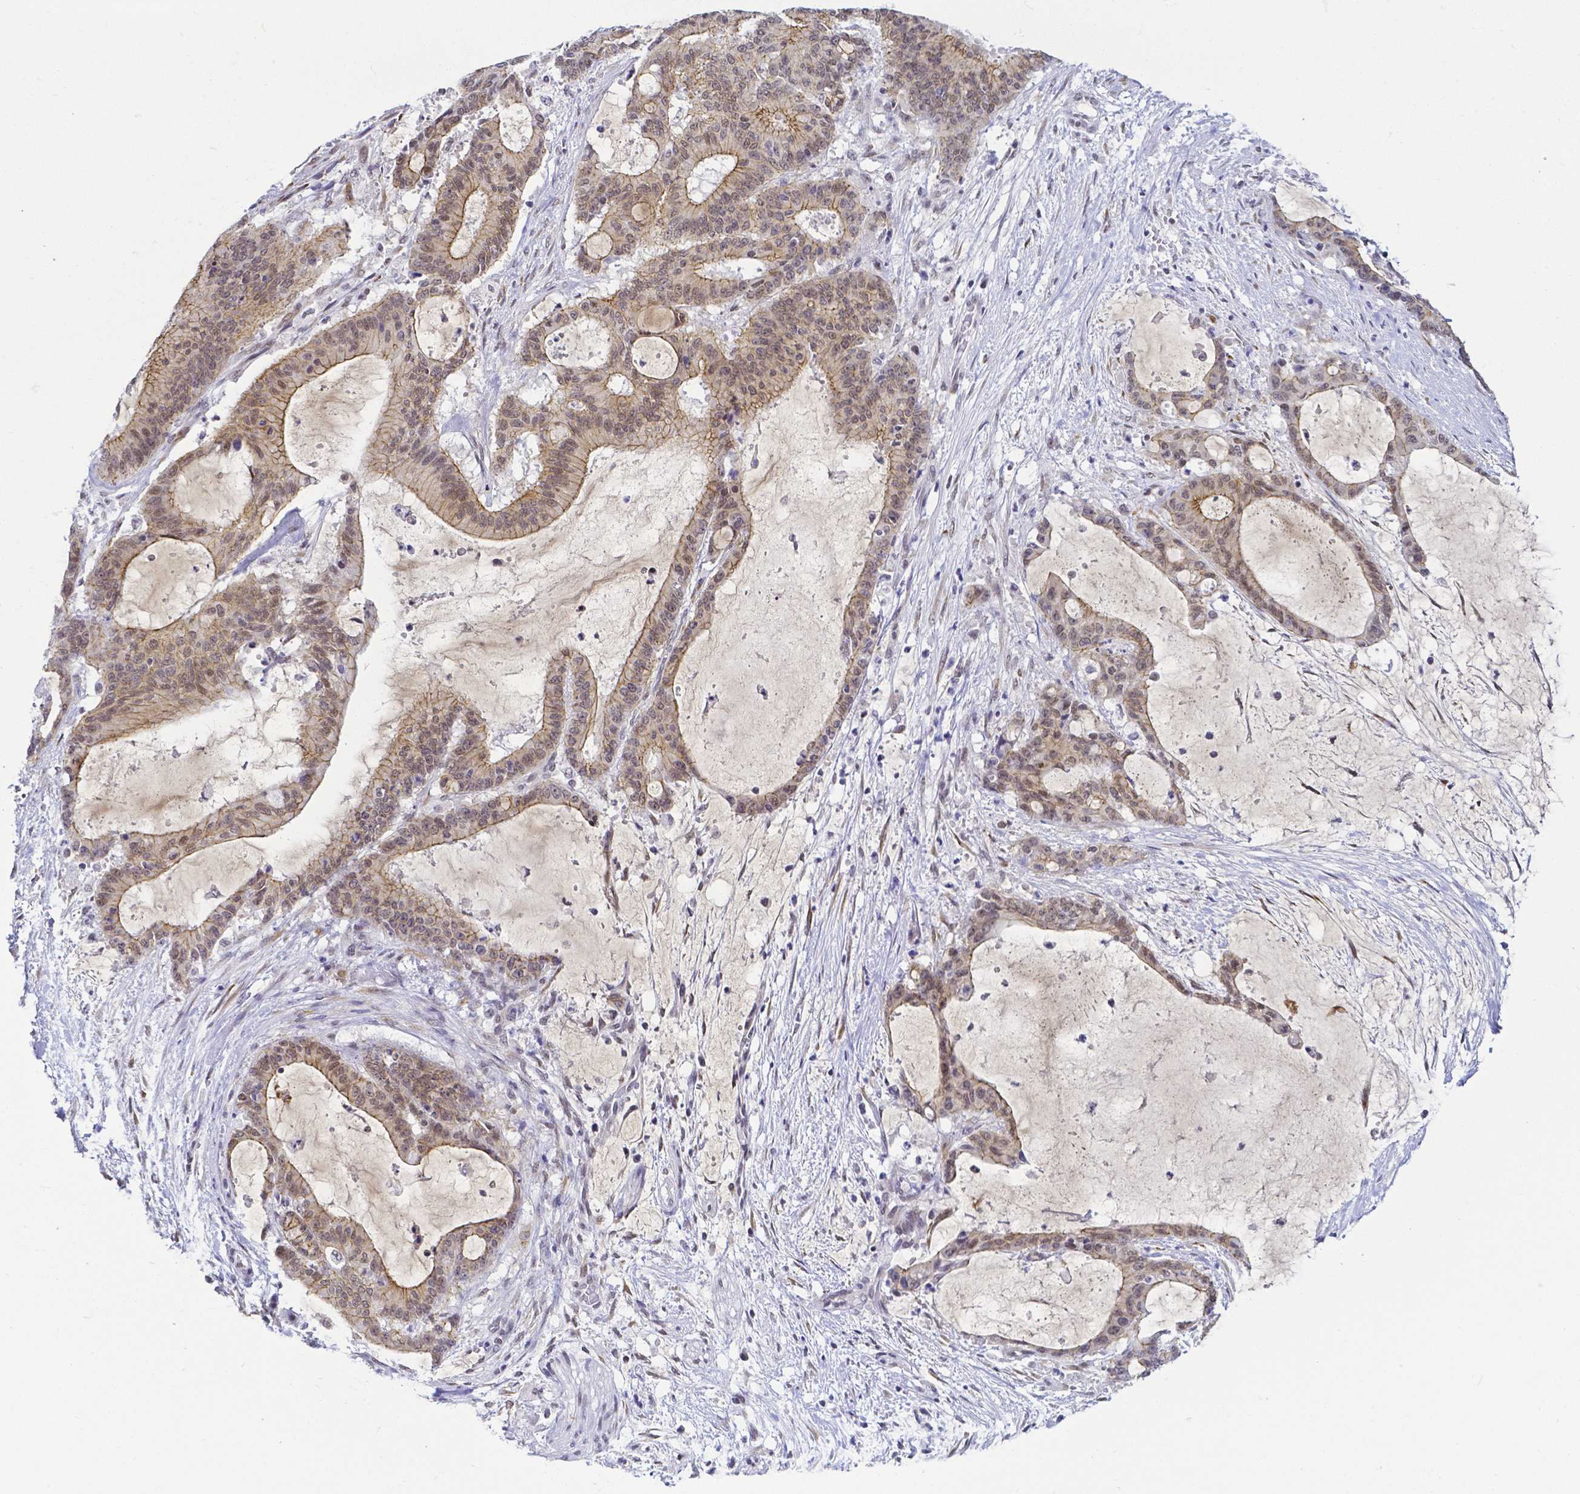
{"staining": {"intensity": "moderate", "quantity": "25%-75%", "location": "cytoplasmic/membranous,nuclear"}, "tissue": "liver cancer", "cell_type": "Tumor cells", "image_type": "cancer", "snomed": [{"axis": "morphology", "description": "Normal tissue, NOS"}, {"axis": "morphology", "description": "Cholangiocarcinoma"}, {"axis": "topography", "description": "Liver"}, {"axis": "topography", "description": "Peripheral nerve tissue"}], "caption": "Human liver cholangiocarcinoma stained with a protein marker shows moderate staining in tumor cells.", "gene": "FAM83G", "patient": {"sex": "female", "age": 73}}